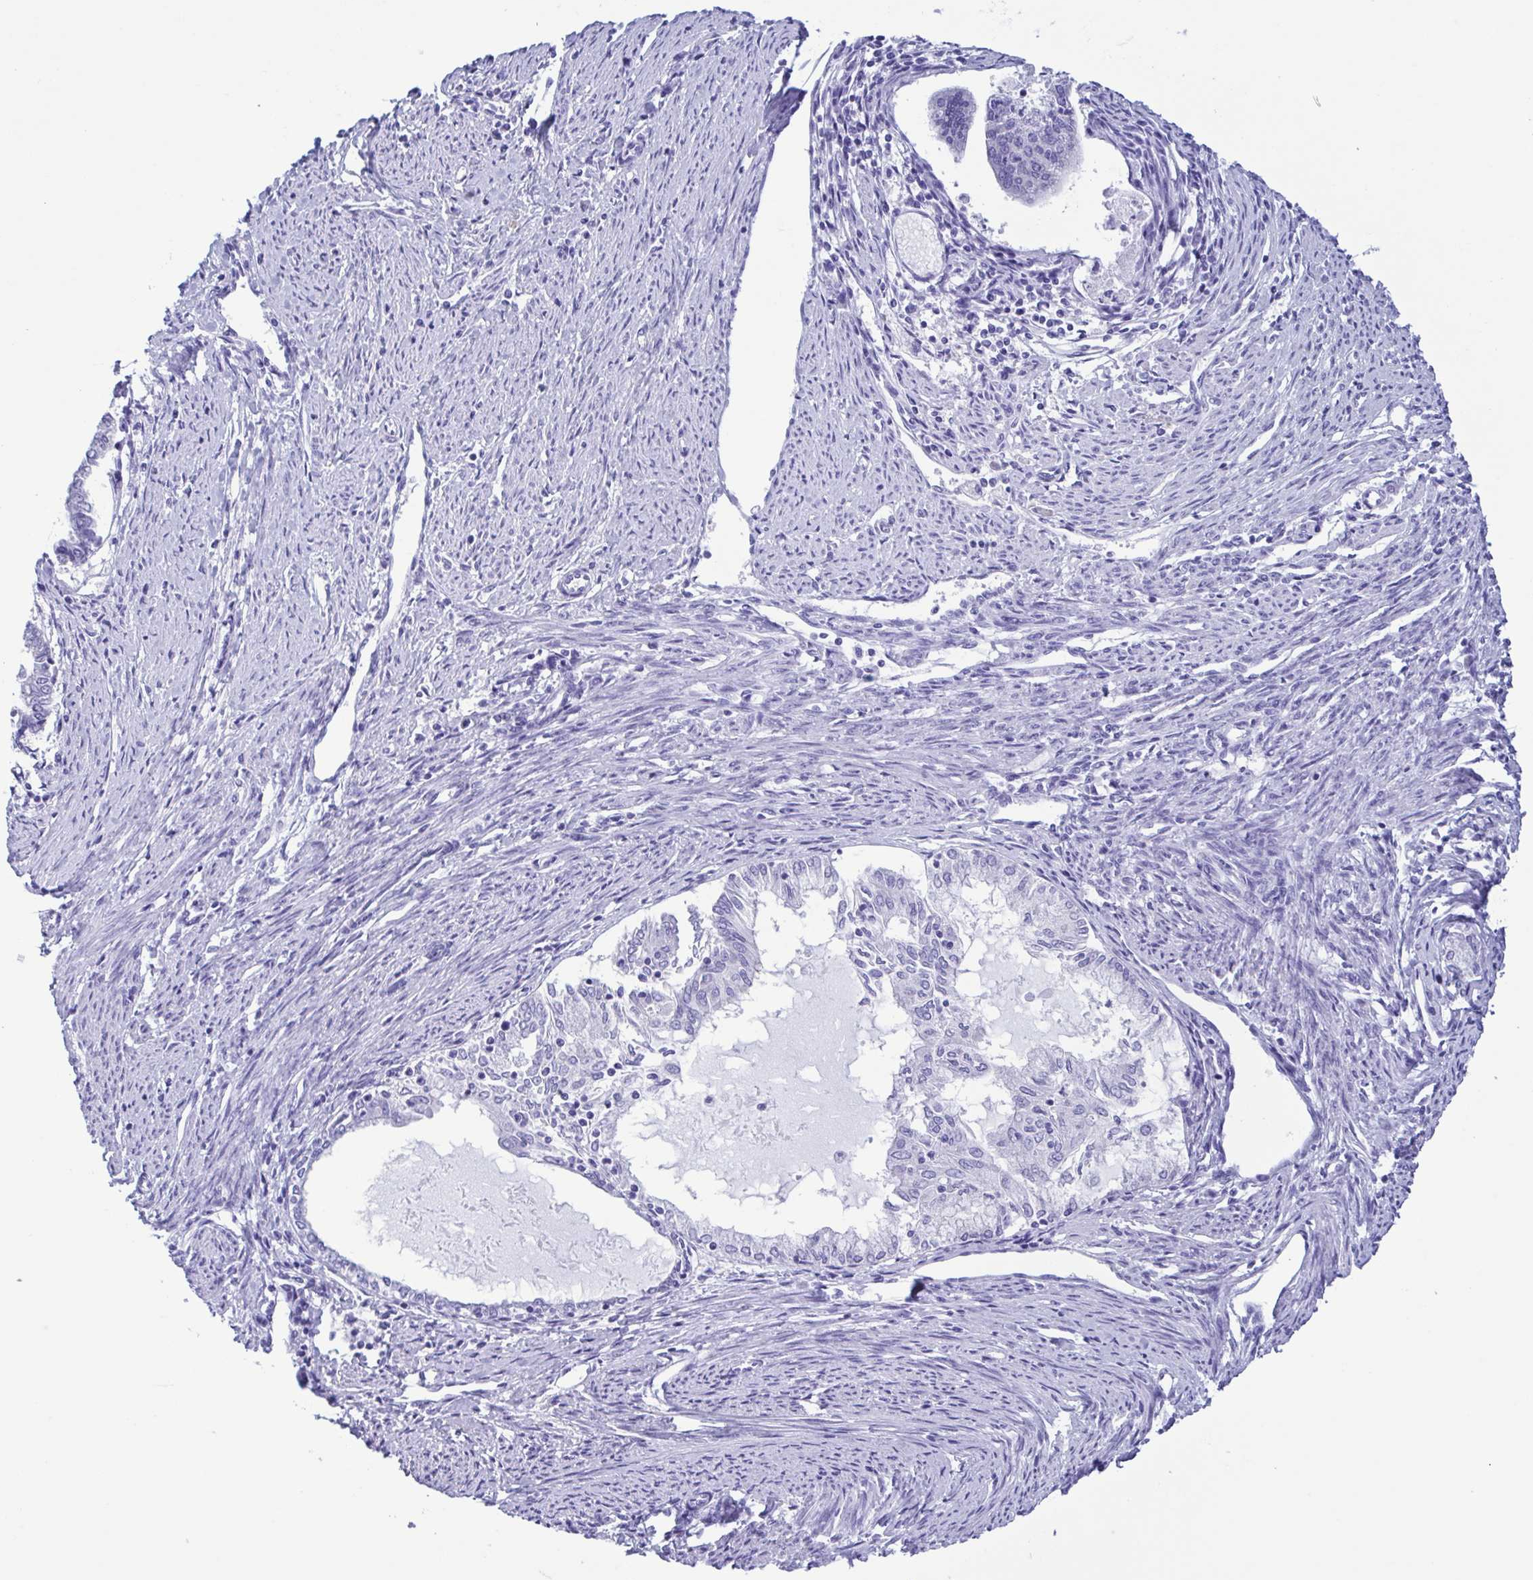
{"staining": {"intensity": "negative", "quantity": "none", "location": "none"}, "tissue": "endometrial cancer", "cell_type": "Tumor cells", "image_type": "cancer", "snomed": [{"axis": "morphology", "description": "Adenocarcinoma, NOS"}, {"axis": "topography", "description": "Endometrium"}], "caption": "Endometrial cancer (adenocarcinoma) was stained to show a protein in brown. There is no significant positivity in tumor cells.", "gene": "TSPY2", "patient": {"sex": "female", "age": 79}}